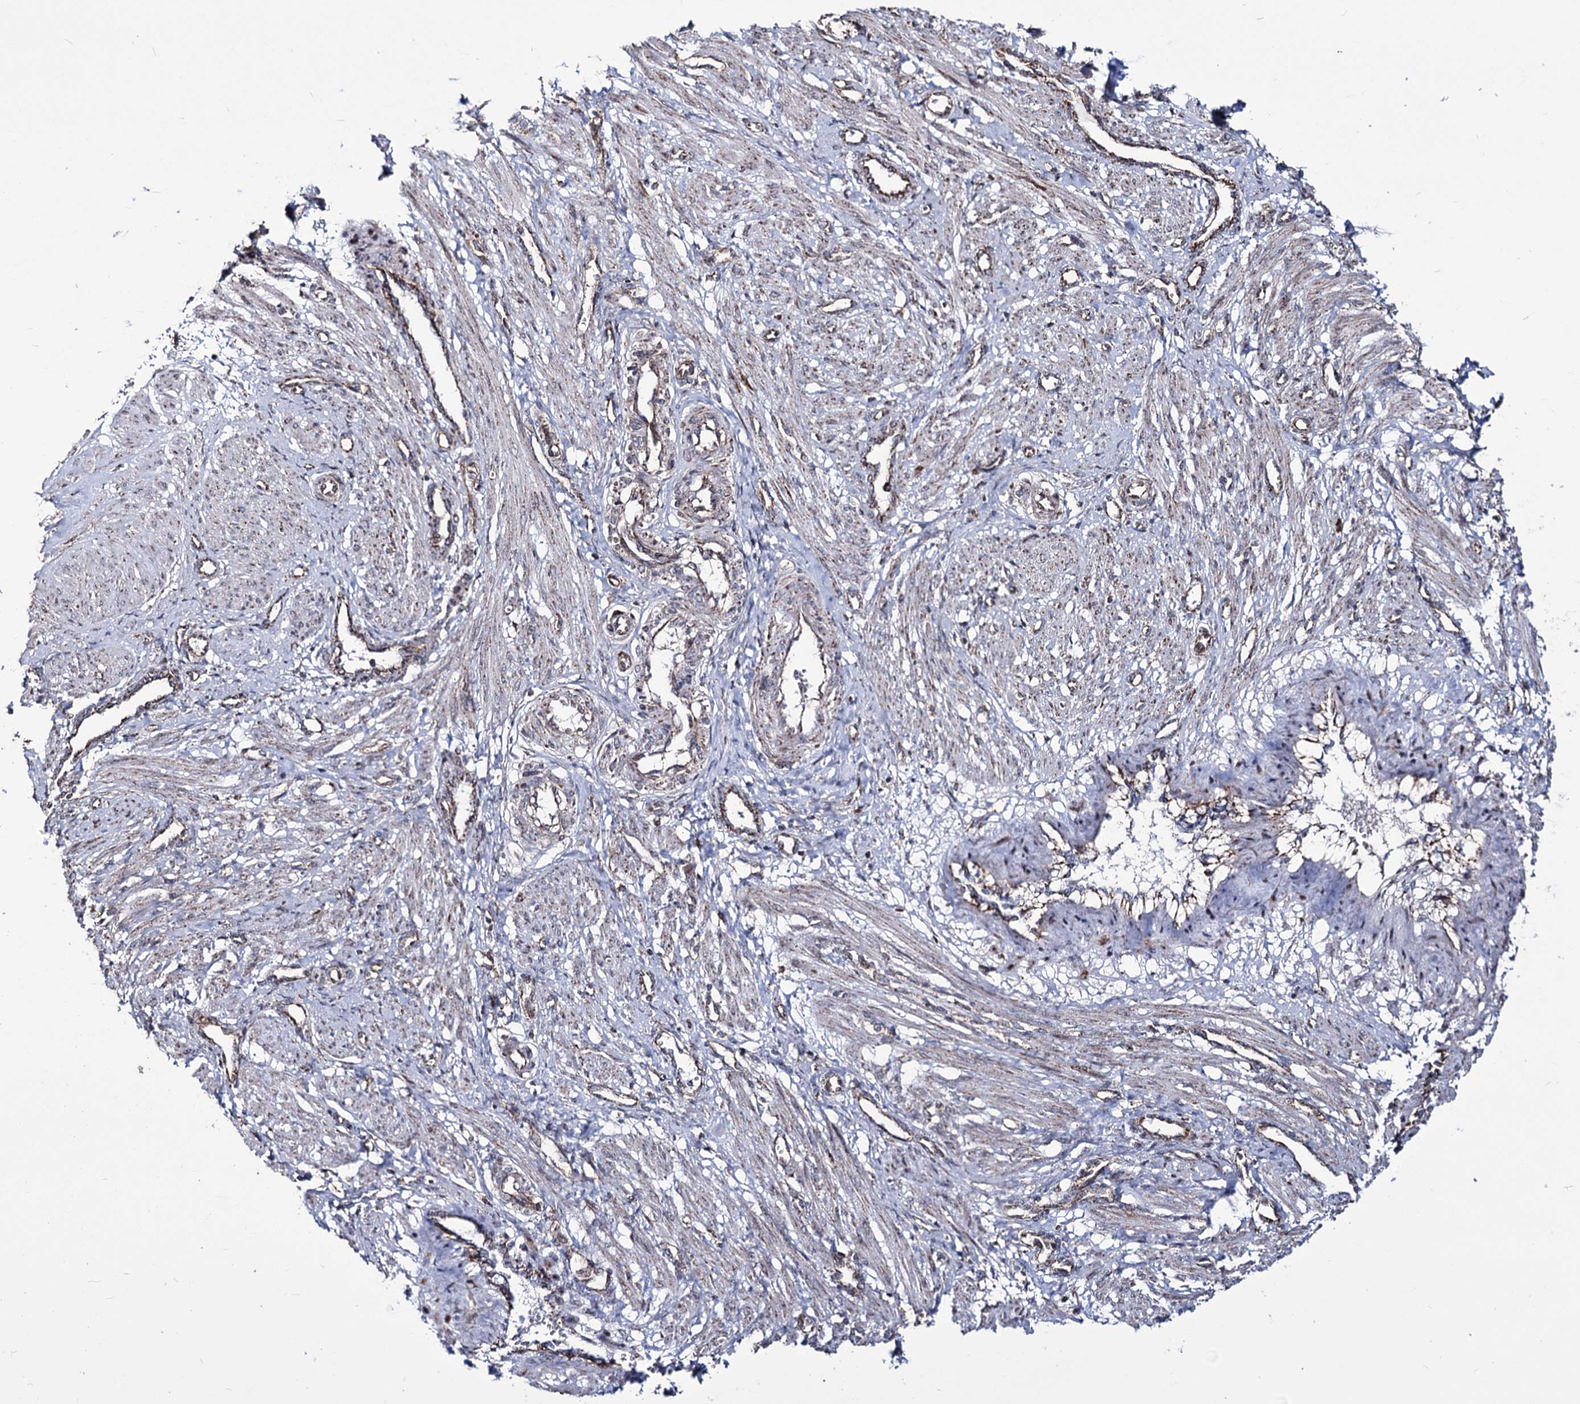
{"staining": {"intensity": "weak", "quantity": "25%-75%", "location": "cytoplasmic/membranous"}, "tissue": "smooth muscle", "cell_type": "Smooth muscle cells", "image_type": "normal", "snomed": [{"axis": "morphology", "description": "Normal tissue, NOS"}, {"axis": "topography", "description": "Endometrium"}], "caption": "Smooth muscle stained with DAB (3,3'-diaminobenzidine) IHC demonstrates low levels of weak cytoplasmic/membranous staining in about 25%-75% of smooth muscle cells. (DAB = brown stain, brightfield microscopy at high magnification).", "gene": "CREB3L4", "patient": {"sex": "female", "age": 33}}